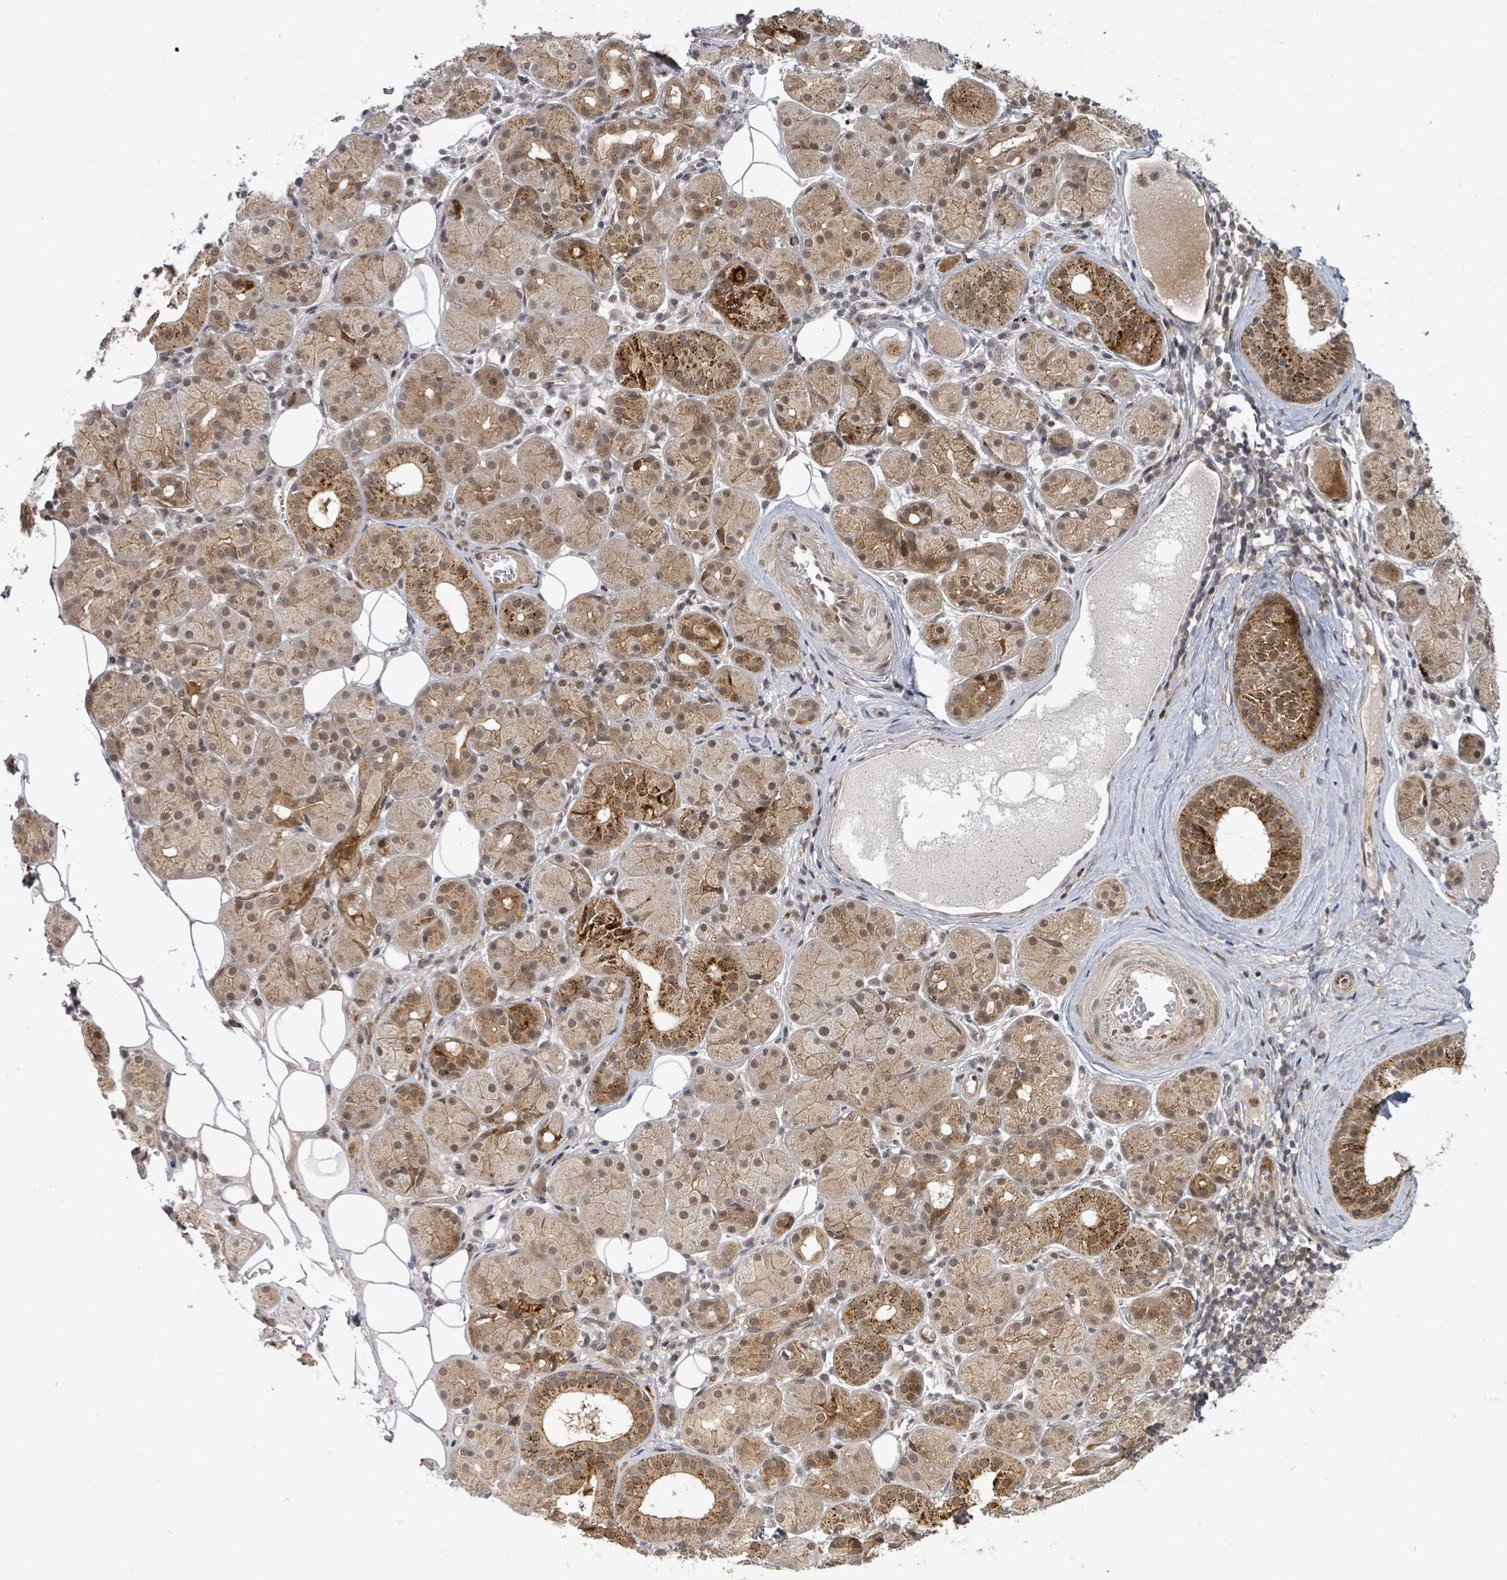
{"staining": {"intensity": "strong", "quantity": ">75%", "location": "cytoplasmic/membranous,nuclear"}, "tissue": "salivary gland", "cell_type": "Glandular cells", "image_type": "normal", "snomed": [{"axis": "morphology", "description": "Squamous cell carcinoma, NOS"}, {"axis": "topography", "description": "Skin"}, {"axis": "topography", "description": "Head-Neck"}], "caption": "Immunohistochemical staining of unremarkable human salivary gland exhibits >75% levels of strong cytoplasmic/membranous,nuclear protein positivity in about >75% of glandular cells. (Brightfield microscopy of DAB IHC at high magnification).", "gene": "GTF3C1", "patient": {"sex": "male", "age": 80}}